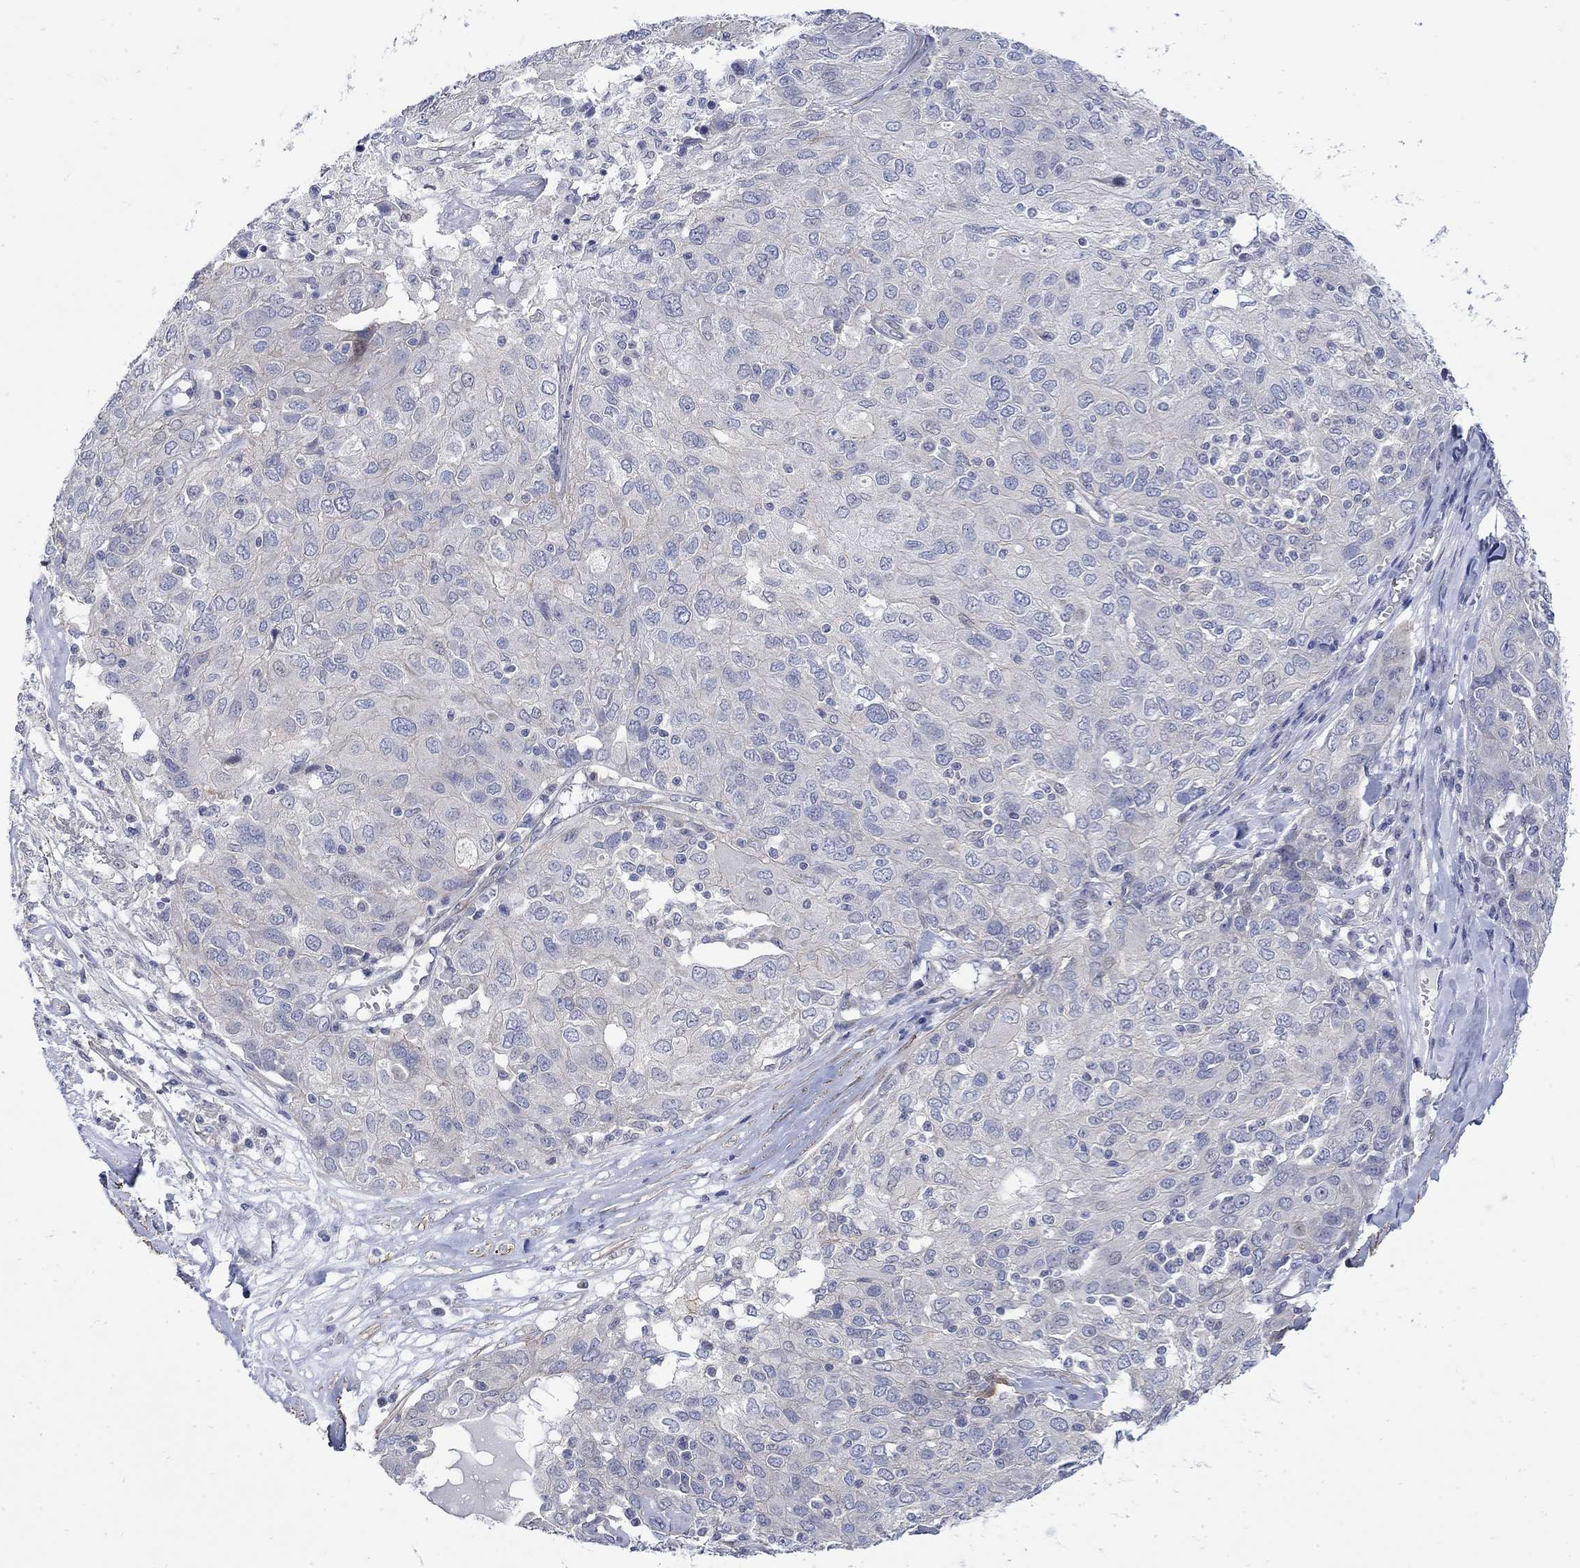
{"staining": {"intensity": "weak", "quantity": "<25%", "location": "cytoplasmic/membranous"}, "tissue": "ovarian cancer", "cell_type": "Tumor cells", "image_type": "cancer", "snomed": [{"axis": "morphology", "description": "Carcinoma, endometroid"}, {"axis": "topography", "description": "Ovary"}], "caption": "The image reveals no staining of tumor cells in ovarian cancer.", "gene": "SCN7A", "patient": {"sex": "female", "age": 50}}